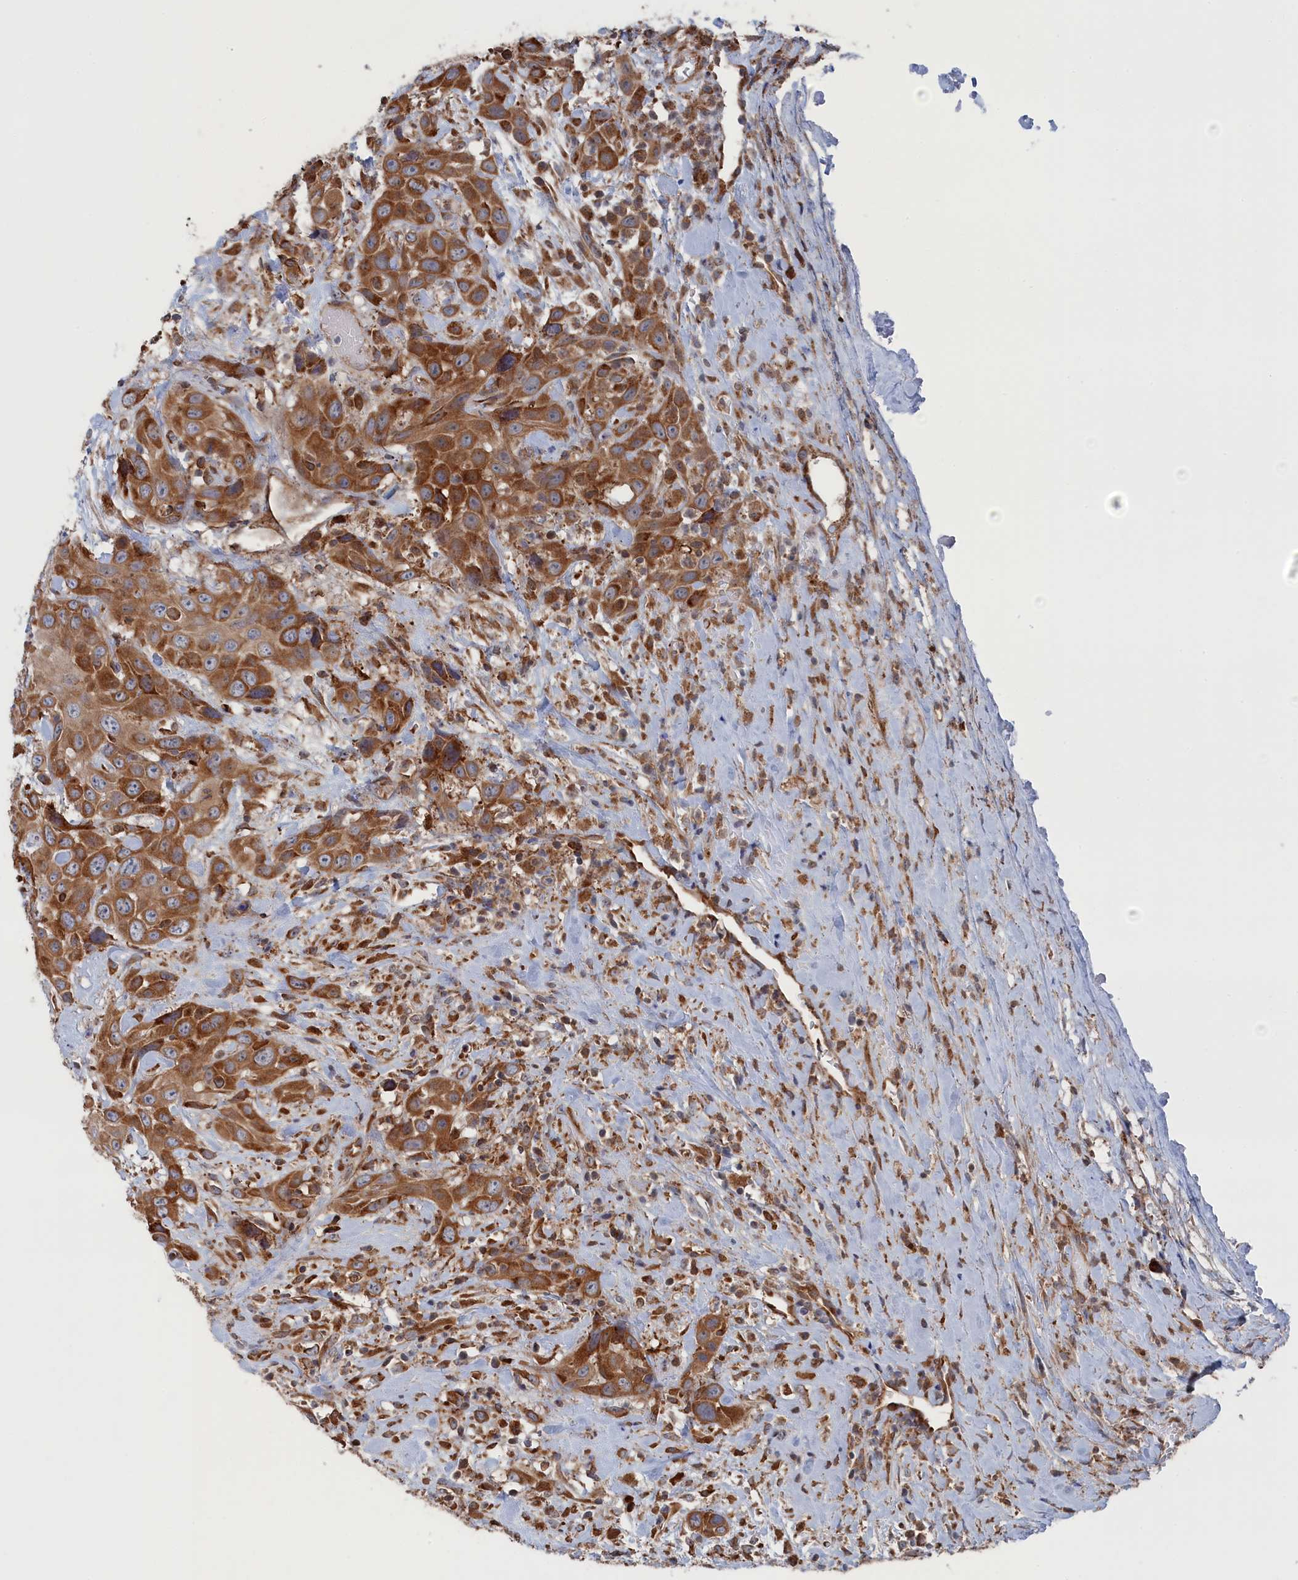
{"staining": {"intensity": "moderate", "quantity": ">75%", "location": "cytoplasmic/membranous"}, "tissue": "head and neck cancer", "cell_type": "Tumor cells", "image_type": "cancer", "snomed": [{"axis": "morphology", "description": "Squamous cell carcinoma, NOS"}, {"axis": "topography", "description": "Head-Neck"}], "caption": "An immunohistochemistry (IHC) histopathology image of neoplastic tissue is shown. Protein staining in brown highlights moderate cytoplasmic/membranous positivity in head and neck cancer within tumor cells. Using DAB (3,3'-diaminobenzidine) (brown) and hematoxylin (blue) stains, captured at high magnification using brightfield microscopy.", "gene": "BPIFB6", "patient": {"sex": "male", "age": 81}}